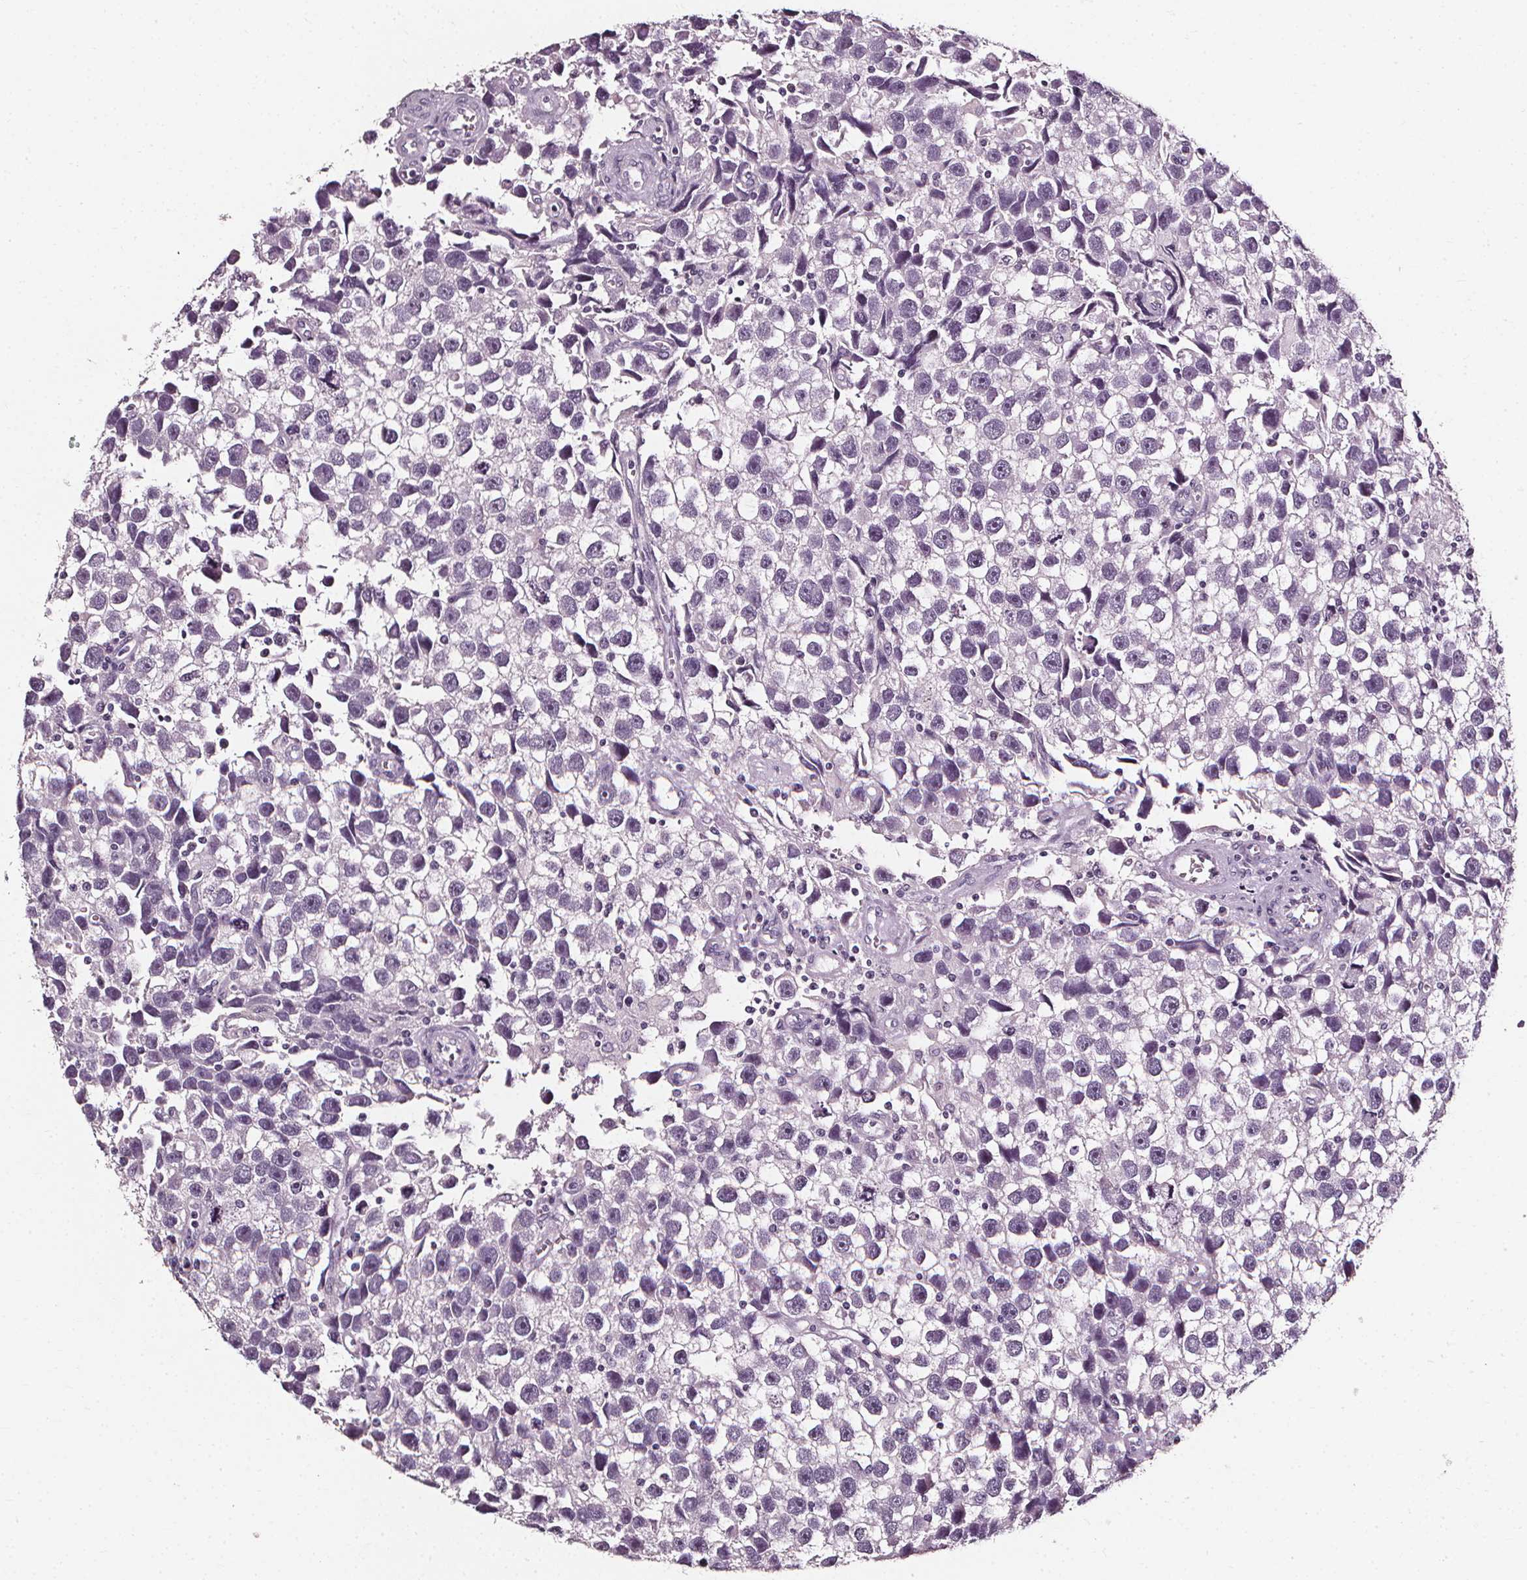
{"staining": {"intensity": "negative", "quantity": "none", "location": "none"}, "tissue": "testis cancer", "cell_type": "Tumor cells", "image_type": "cancer", "snomed": [{"axis": "morphology", "description": "Seminoma, NOS"}, {"axis": "topography", "description": "Testis"}], "caption": "Tumor cells are negative for brown protein staining in testis cancer.", "gene": "DEFA5", "patient": {"sex": "male", "age": 43}}